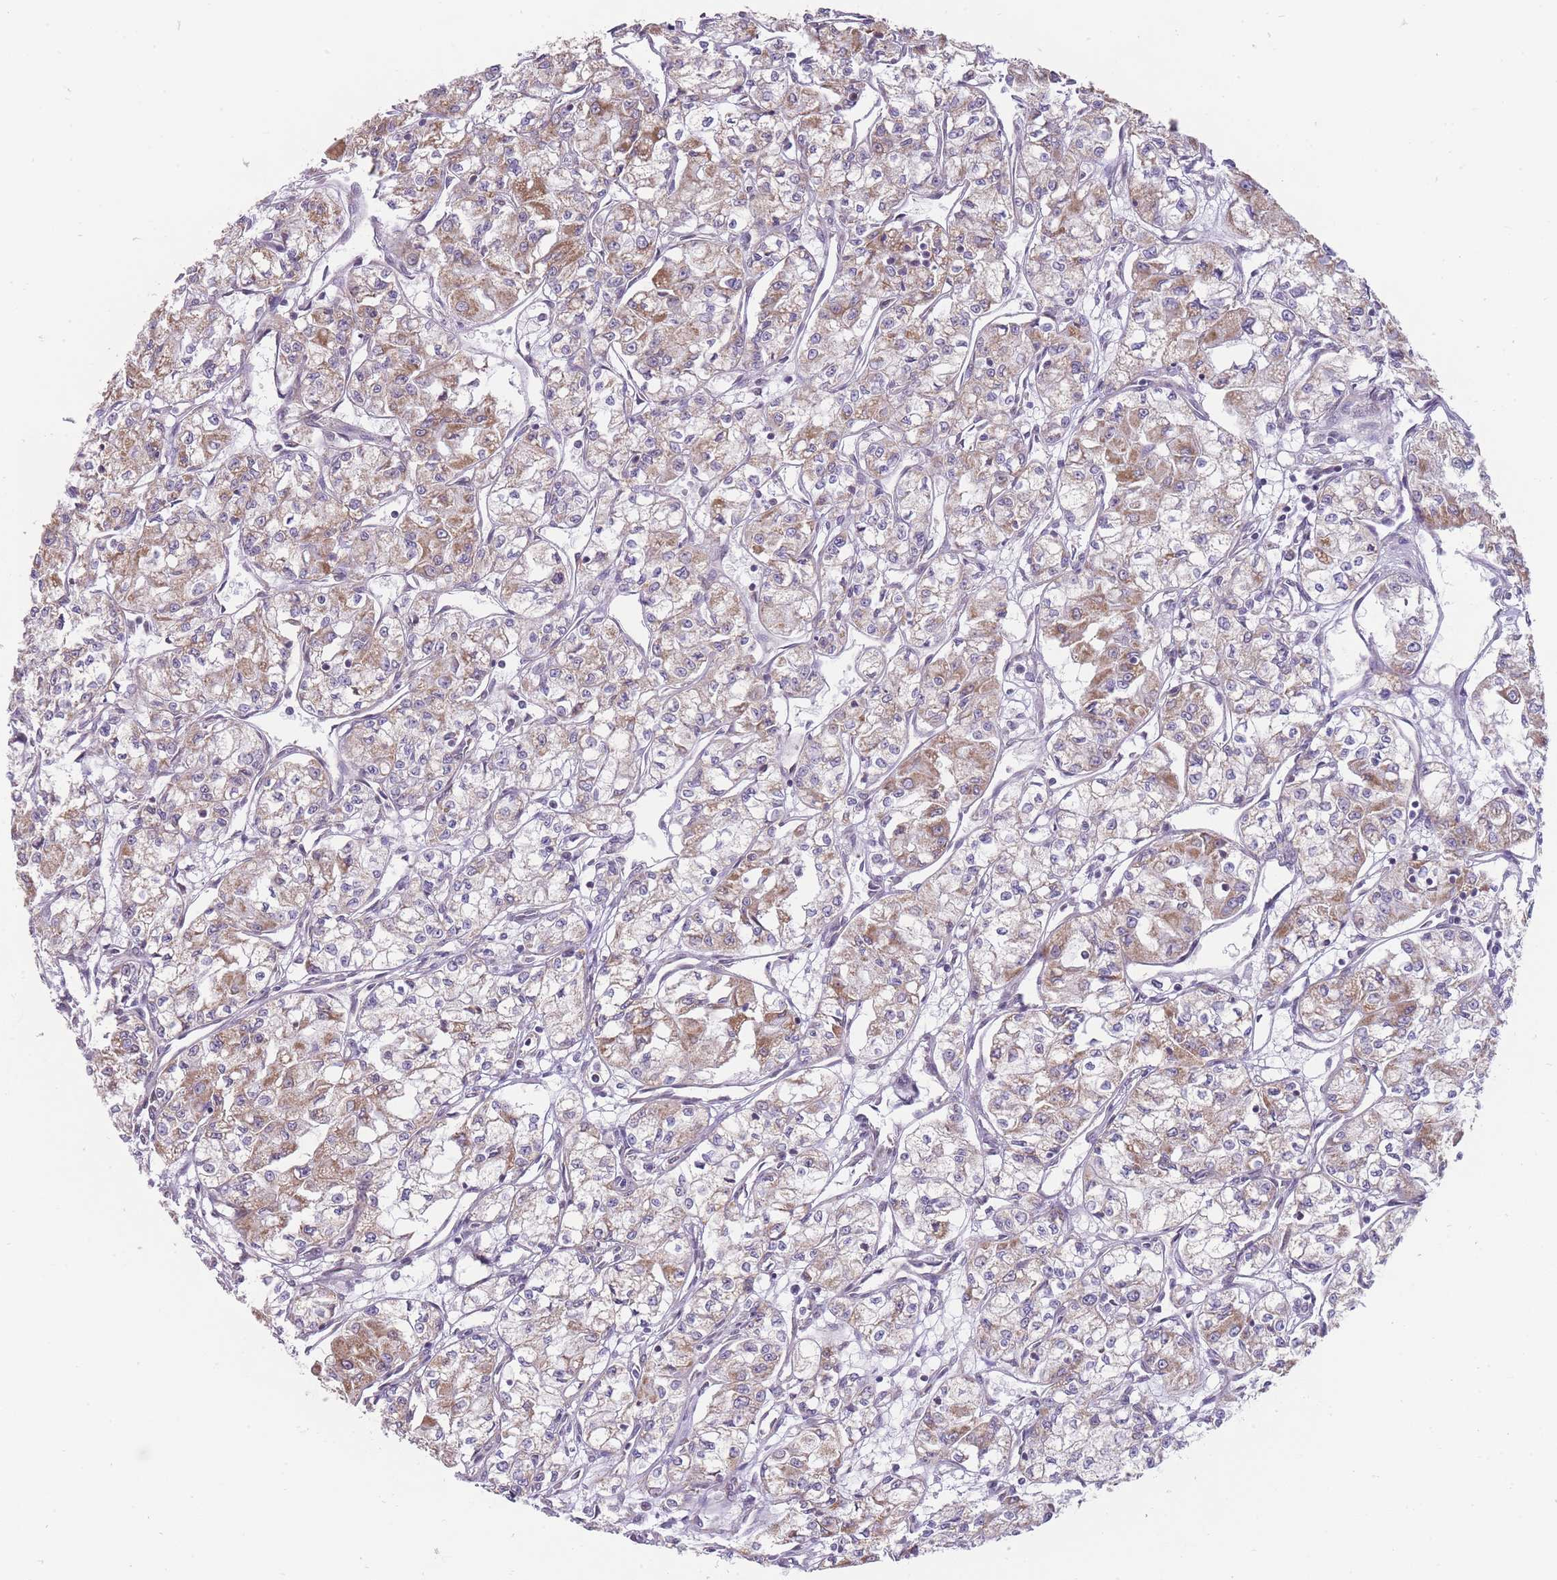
{"staining": {"intensity": "moderate", "quantity": "25%-75%", "location": "cytoplasmic/membranous"}, "tissue": "renal cancer", "cell_type": "Tumor cells", "image_type": "cancer", "snomed": [{"axis": "morphology", "description": "Adenocarcinoma, NOS"}, {"axis": "topography", "description": "Kidney"}], "caption": "Immunohistochemical staining of renal adenocarcinoma displays medium levels of moderate cytoplasmic/membranous protein expression in approximately 25%-75% of tumor cells.", "gene": "NELL1", "patient": {"sex": "male", "age": 59}}